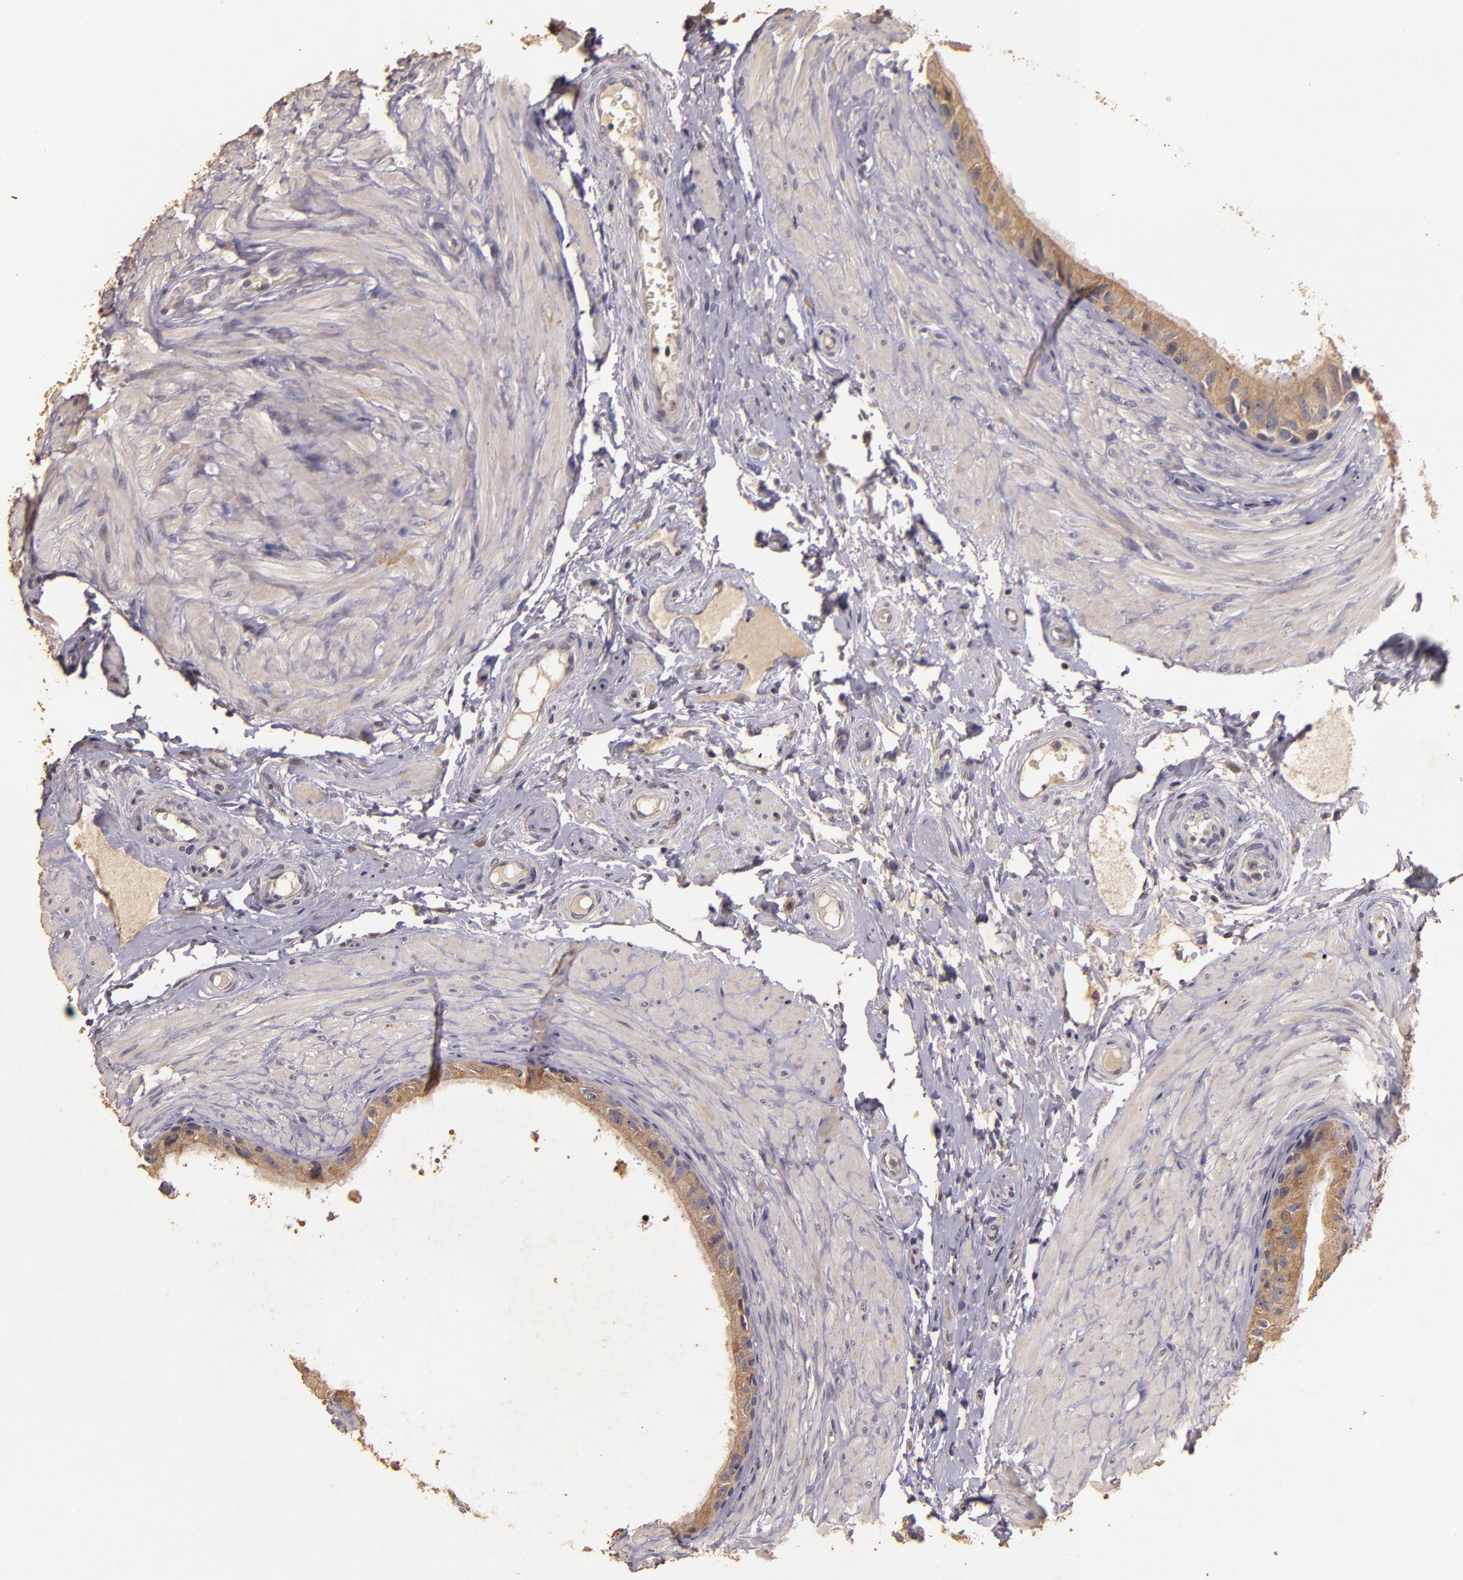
{"staining": {"intensity": "weak", "quantity": "25%-75%", "location": "cytoplasmic/membranous"}, "tissue": "epididymis", "cell_type": "Glandular cells", "image_type": "normal", "snomed": [{"axis": "morphology", "description": "Normal tissue, NOS"}, {"axis": "topography", "description": "Epididymis"}], "caption": "Approximately 25%-75% of glandular cells in normal epididymis reveal weak cytoplasmic/membranous protein staining as visualized by brown immunohistochemical staining.", "gene": "BCL2L13", "patient": {"sex": "male", "age": 68}}